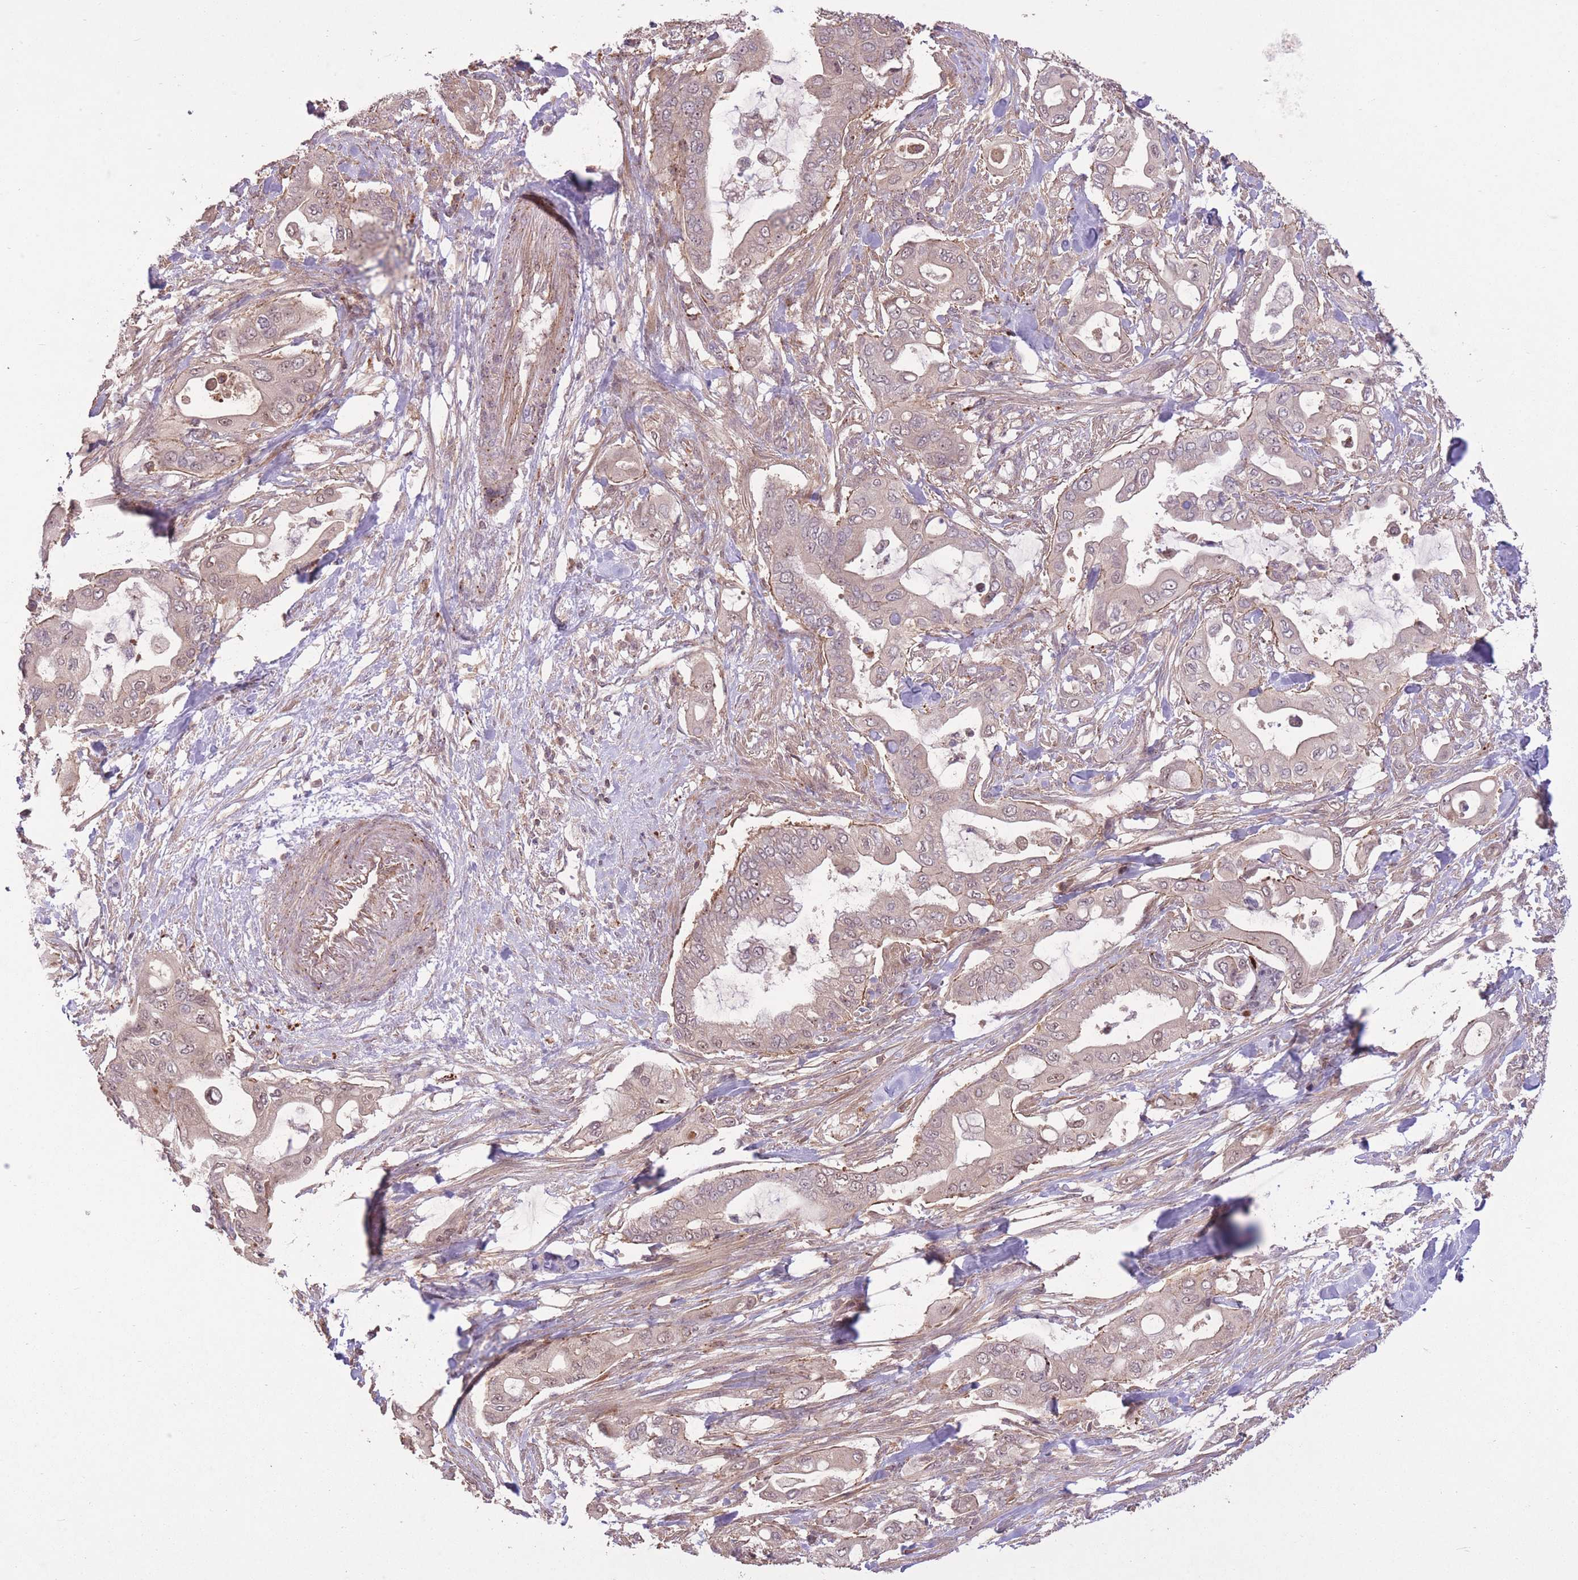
{"staining": {"intensity": "weak", "quantity": "<25%", "location": "cytoplasmic/membranous,nuclear"}, "tissue": "pancreatic cancer", "cell_type": "Tumor cells", "image_type": "cancer", "snomed": [{"axis": "morphology", "description": "Adenocarcinoma, NOS"}, {"axis": "topography", "description": "Pancreas"}], "caption": "DAB (3,3'-diaminobenzidine) immunohistochemical staining of pancreatic adenocarcinoma demonstrates no significant positivity in tumor cells.", "gene": "POLR3F", "patient": {"sex": "male", "age": 57}}